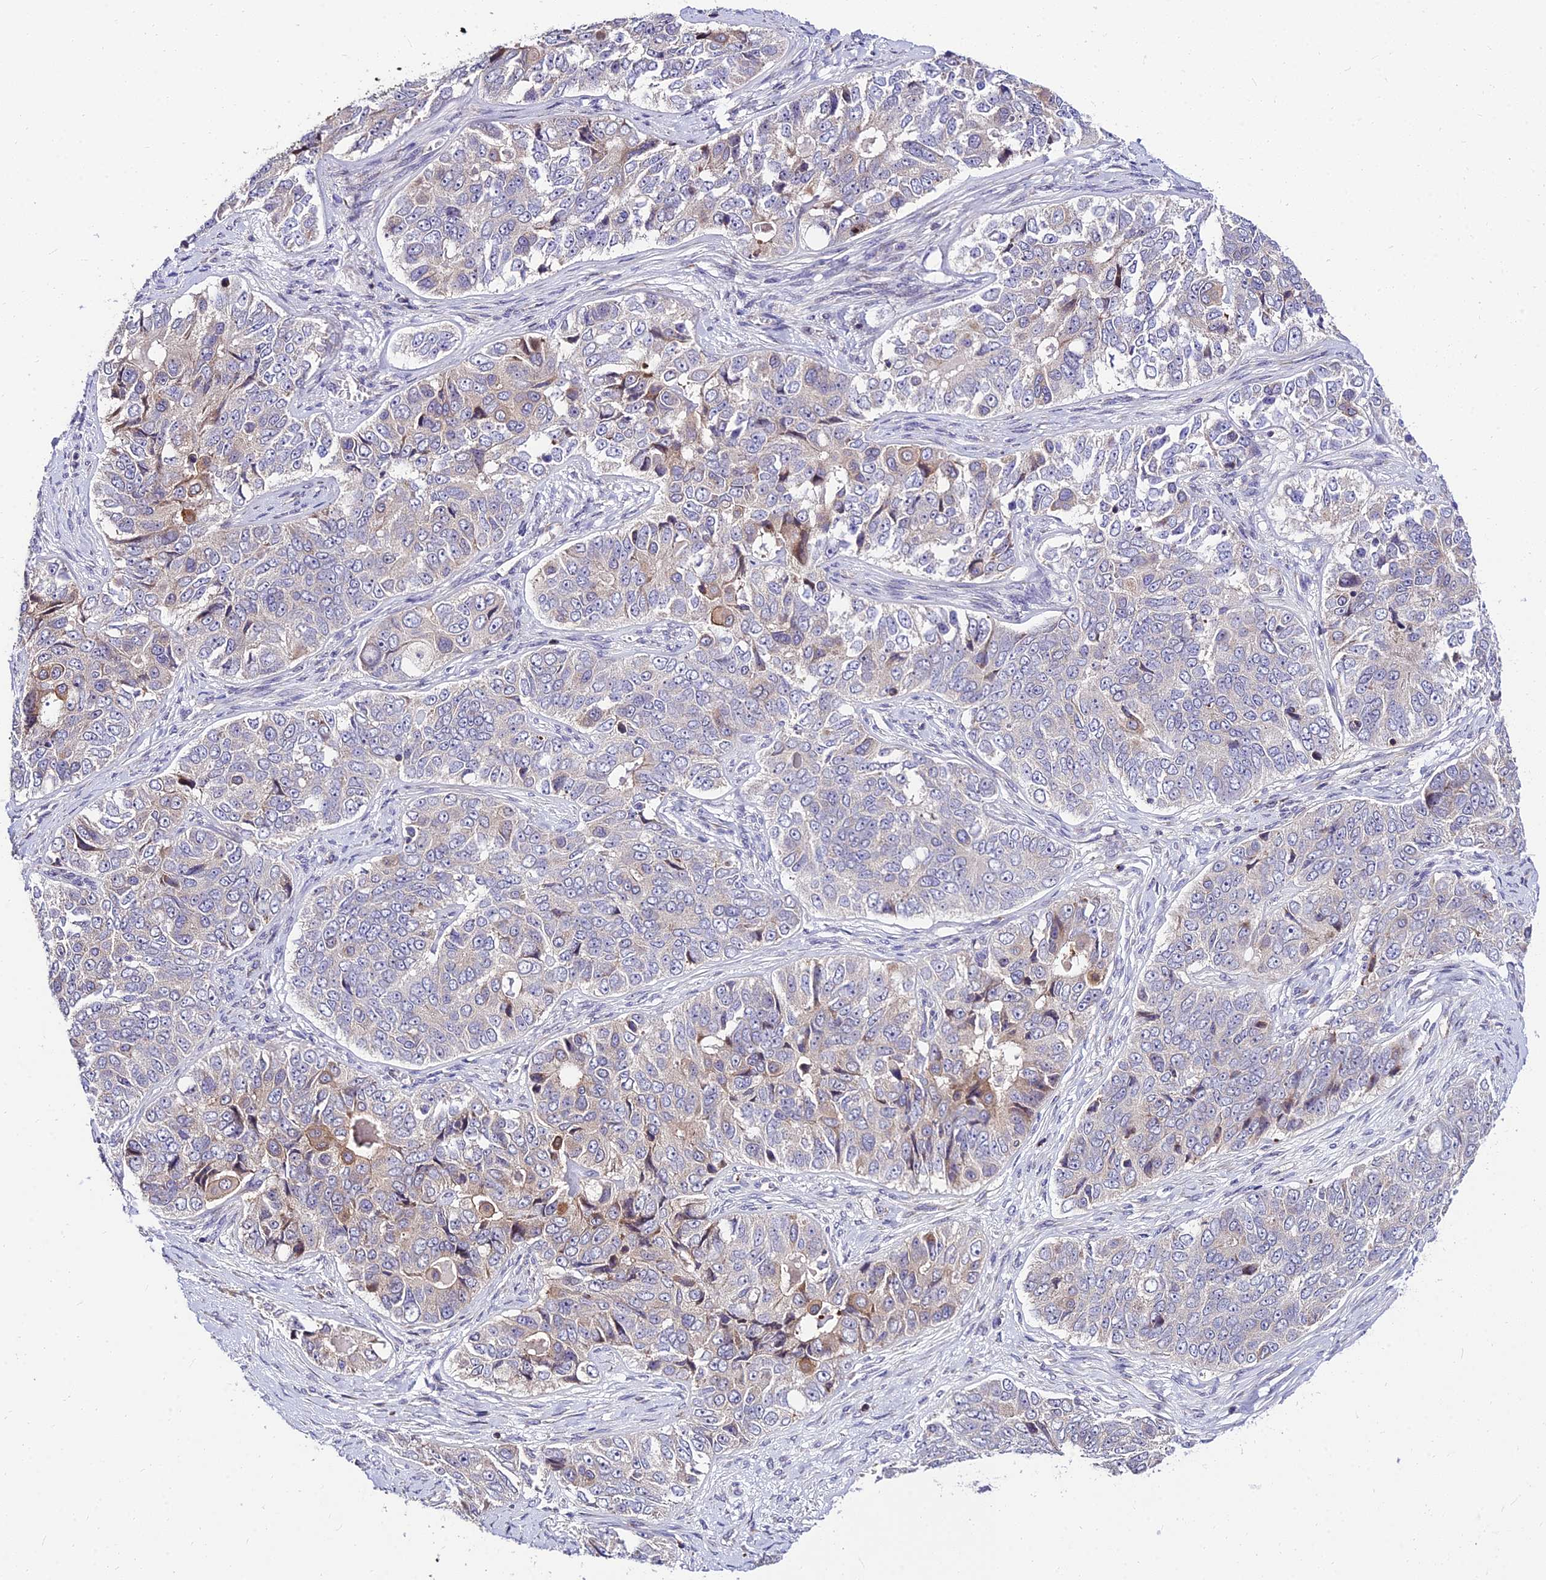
{"staining": {"intensity": "weak", "quantity": "<25%", "location": "cytoplasmic/membranous"}, "tissue": "ovarian cancer", "cell_type": "Tumor cells", "image_type": "cancer", "snomed": [{"axis": "morphology", "description": "Carcinoma, endometroid"}, {"axis": "topography", "description": "Ovary"}], "caption": "Immunohistochemical staining of human ovarian endometroid carcinoma displays no significant expression in tumor cells. (Brightfield microscopy of DAB (3,3'-diaminobenzidine) IHC at high magnification).", "gene": "C6orf132", "patient": {"sex": "female", "age": 51}}